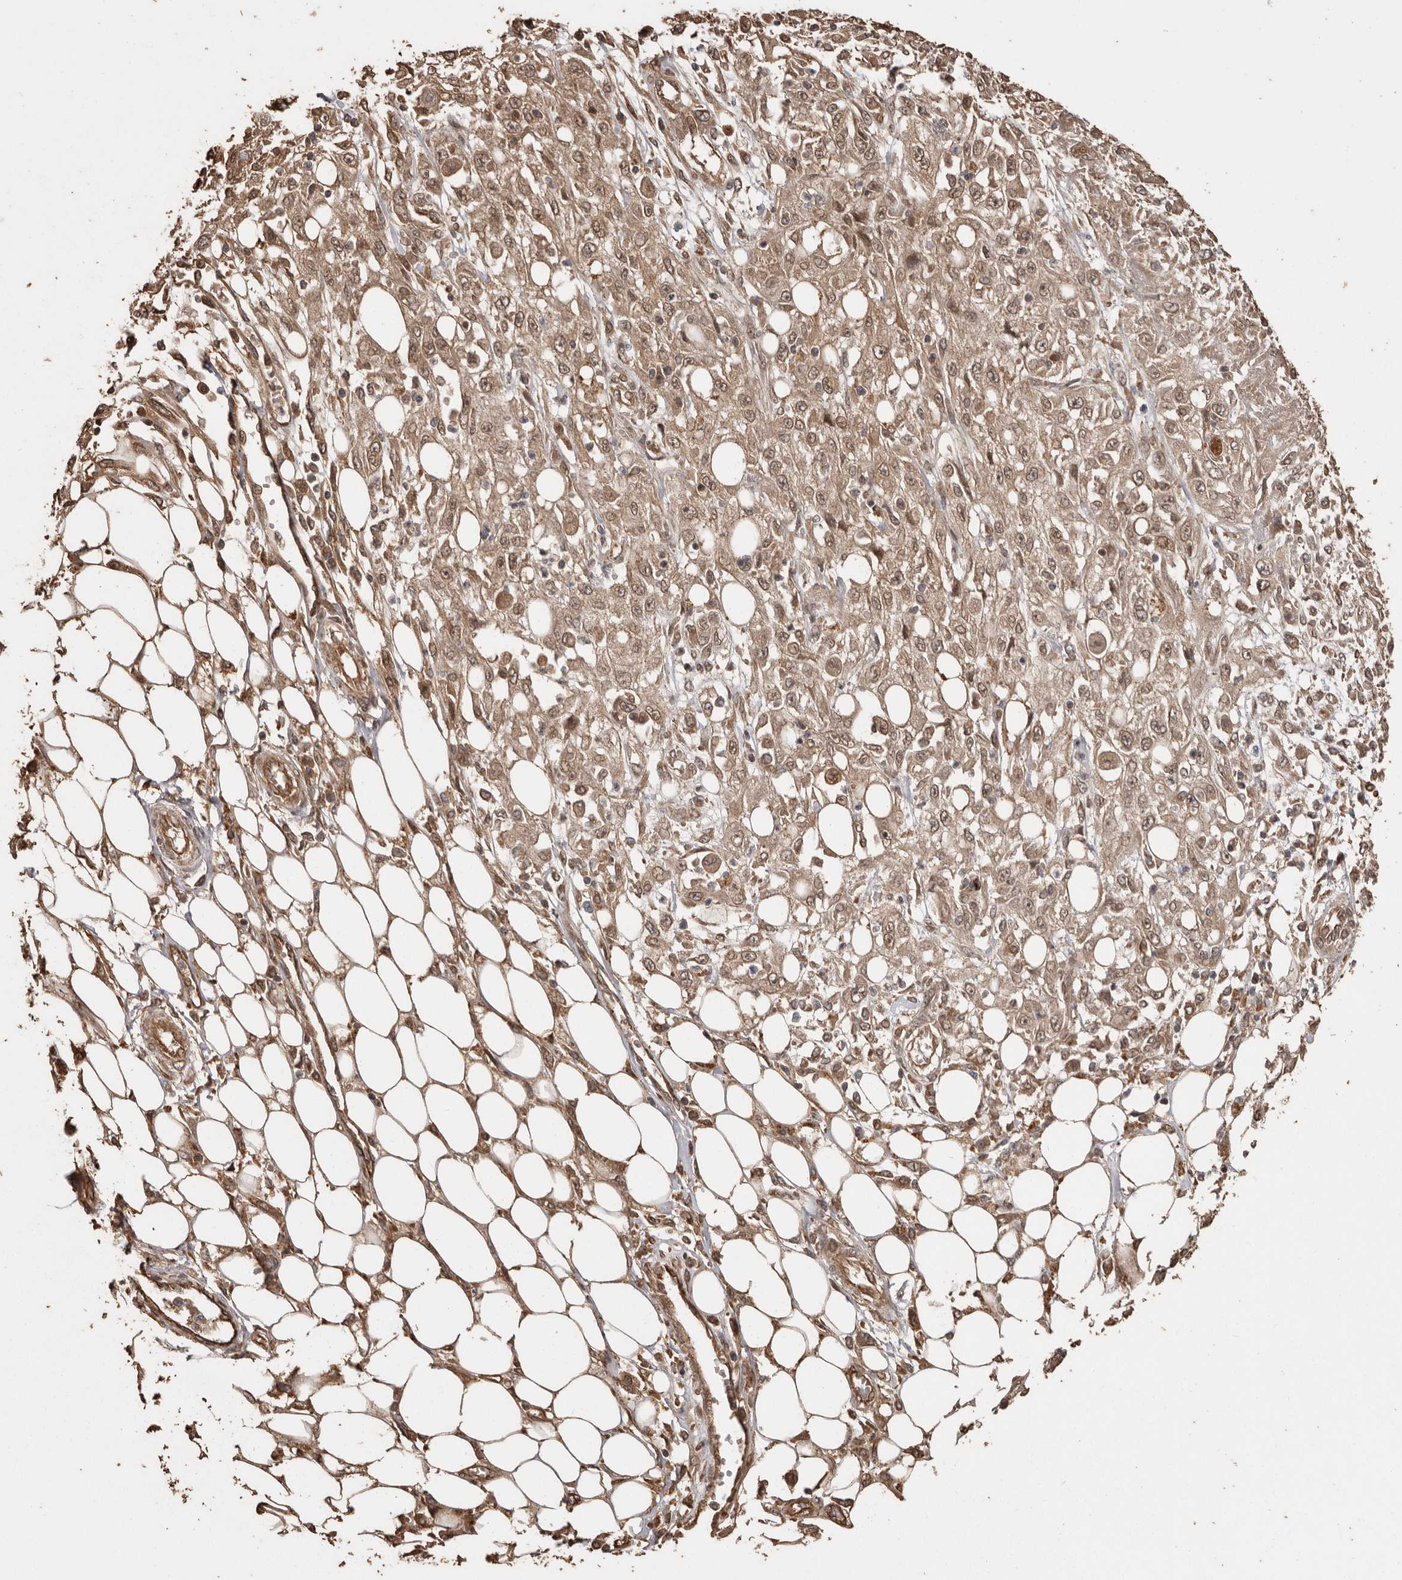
{"staining": {"intensity": "moderate", "quantity": ">75%", "location": "cytoplasmic/membranous,nuclear"}, "tissue": "skin cancer", "cell_type": "Tumor cells", "image_type": "cancer", "snomed": [{"axis": "morphology", "description": "Squamous cell carcinoma, NOS"}, {"axis": "morphology", "description": "Squamous cell carcinoma, metastatic, NOS"}, {"axis": "topography", "description": "Skin"}, {"axis": "topography", "description": "Lymph node"}], "caption": "Immunohistochemistry (IHC) (DAB) staining of human skin metastatic squamous cell carcinoma reveals moderate cytoplasmic/membranous and nuclear protein staining in about >75% of tumor cells.", "gene": "NUP43", "patient": {"sex": "male", "age": 75}}